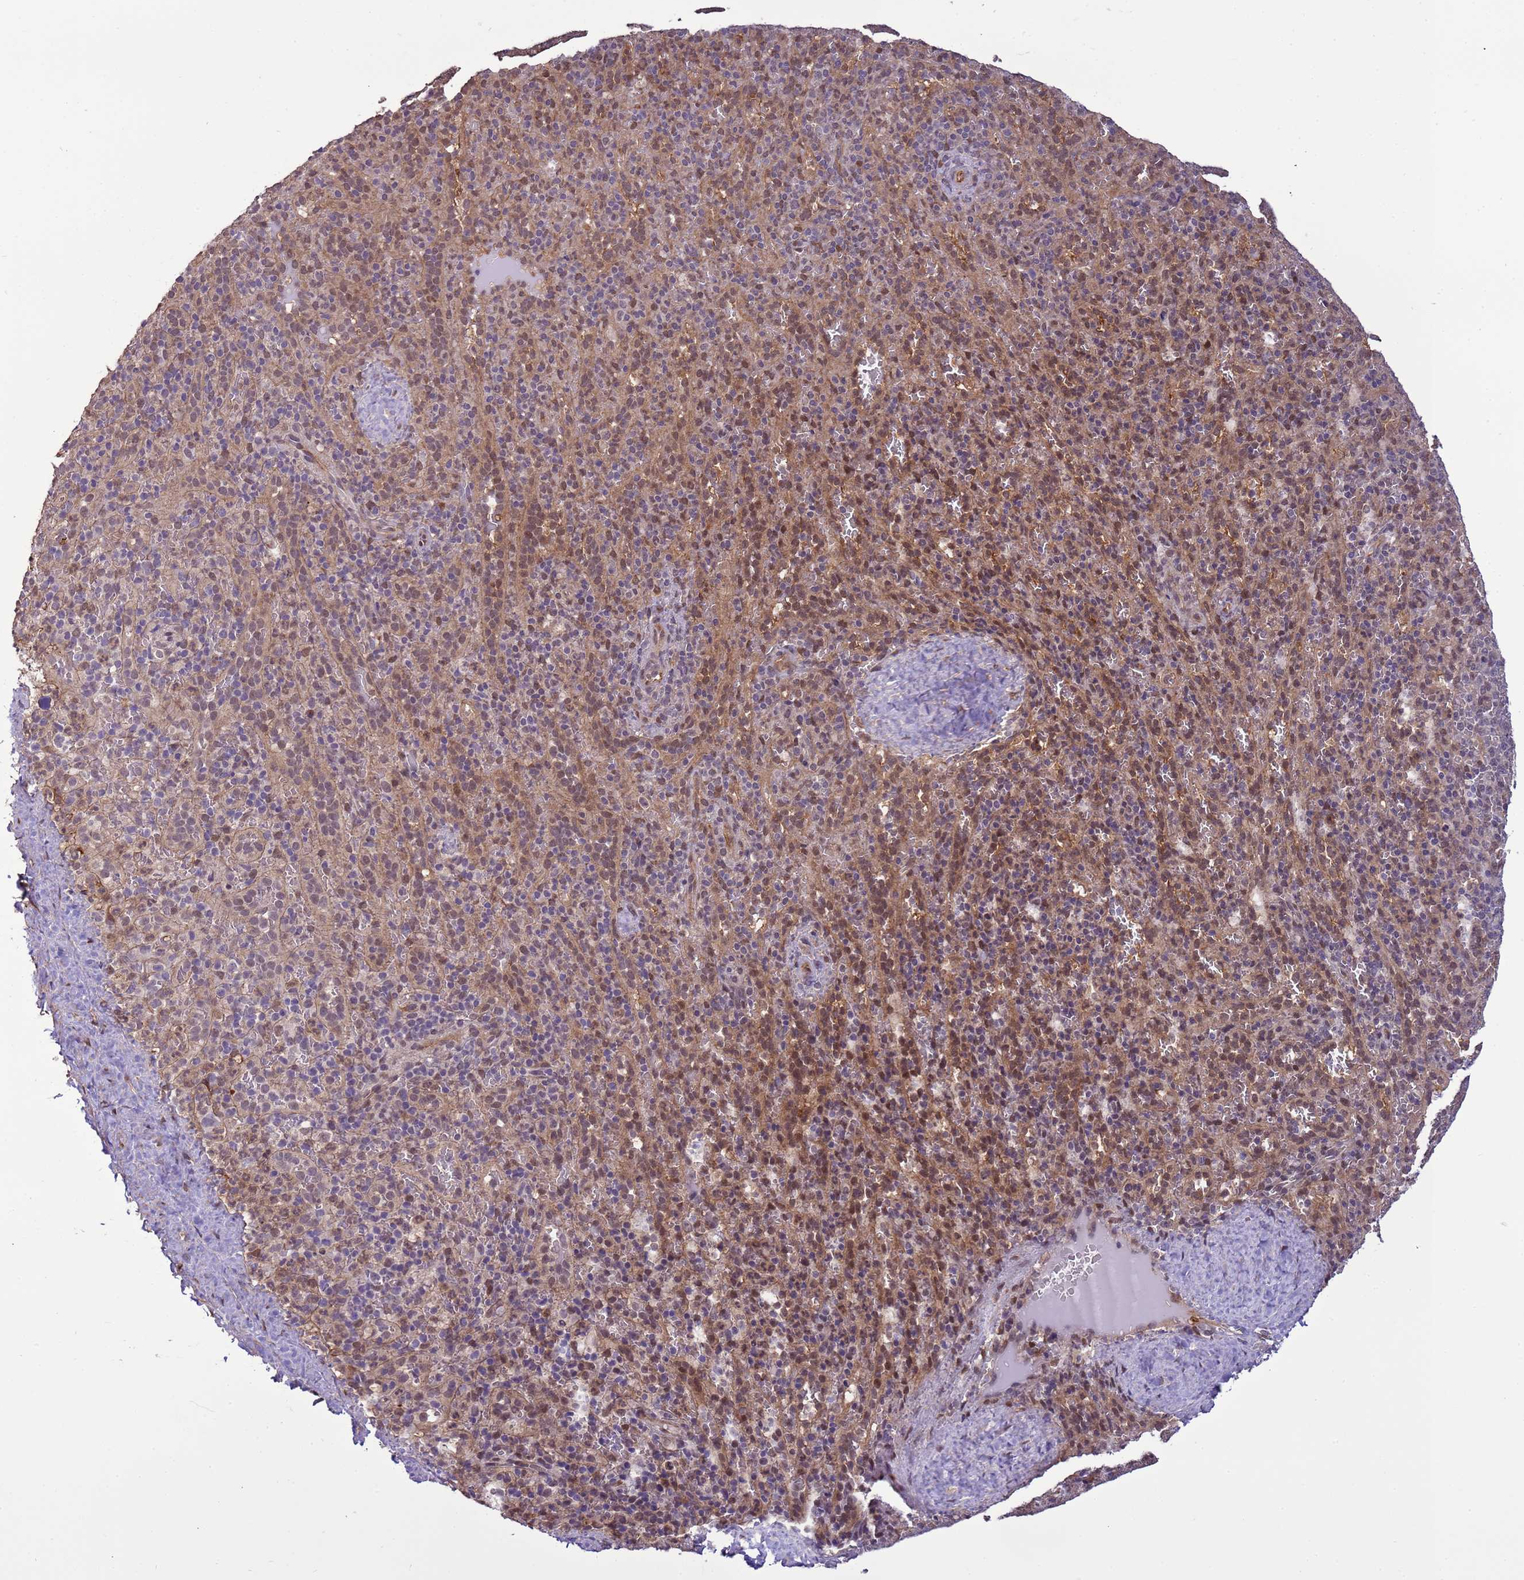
{"staining": {"intensity": "moderate", "quantity": "25%-75%", "location": "nuclear"}, "tissue": "spleen", "cell_type": "Cells in red pulp", "image_type": "normal", "snomed": [{"axis": "morphology", "description": "Normal tissue, NOS"}, {"axis": "topography", "description": "Spleen"}], "caption": "Immunohistochemical staining of benign human spleen displays medium levels of moderate nuclear expression in approximately 25%-75% of cells in red pulp. (IHC, brightfield microscopy, high magnification).", "gene": "ZBTB5", "patient": {"sex": "female", "age": 21}}